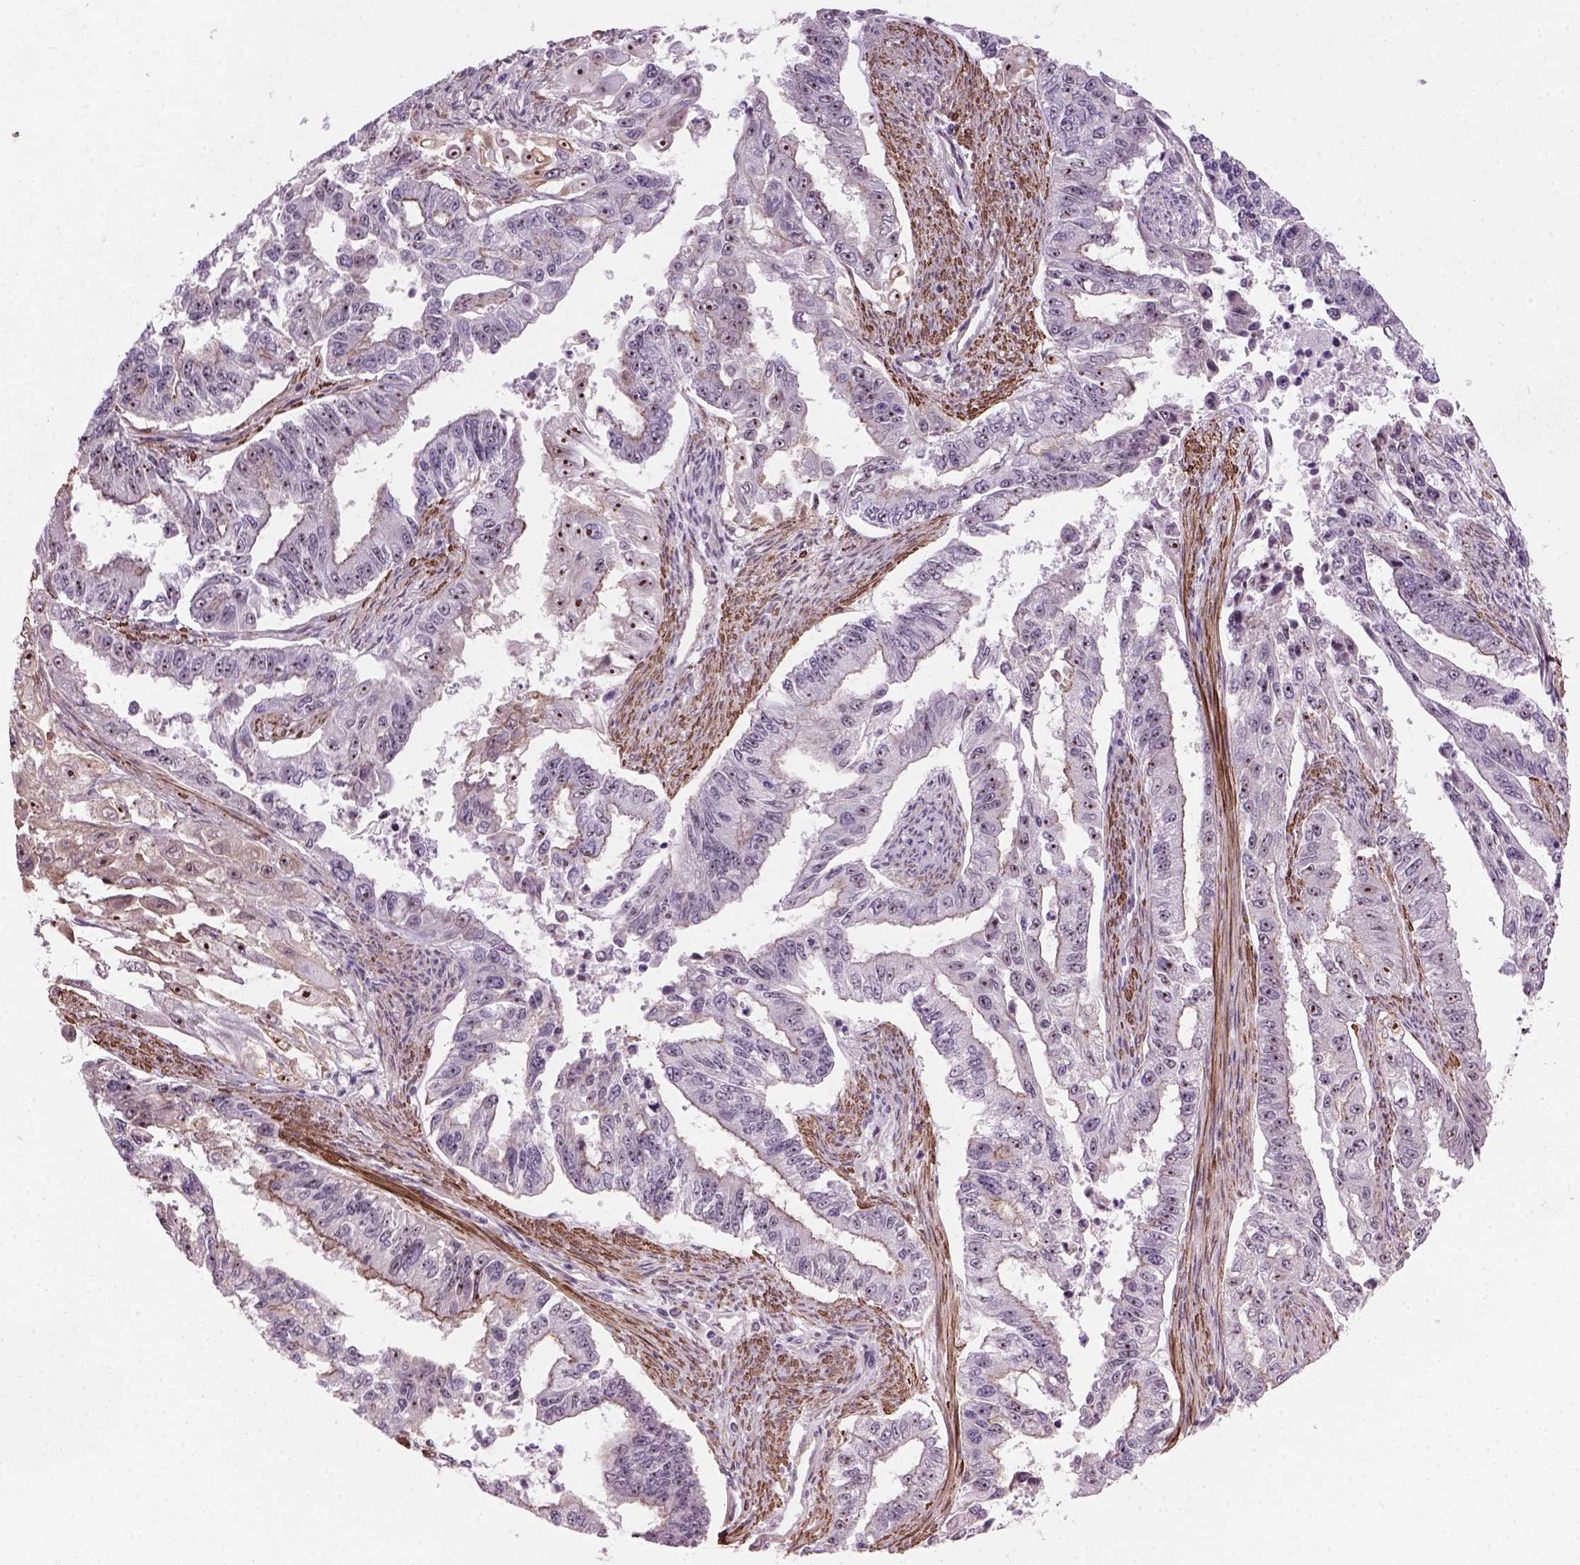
{"staining": {"intensity": "strong", "quantity": ">75%", "location": "nuclear"}, "tissue": "endometrial cancer", "cell_type": "Tumor cells", "image_type": "cancer", "snomed": [{"axis": "morphology", "description": "Adenocarcinoma, NOS"}, {"axis": "topography", "description": "Uterus"}], "caption": "Protein expression analysis of endometrial adenocarcinoma displays strong nuclear staining in approximately >75% of tumor cells. (DAB (3,3'-diaminobenzidine) = brown stain, brightfield microscopy at high magnification).", "gene": "RRS1", "patient": {"sex": "female", "age": 59}}